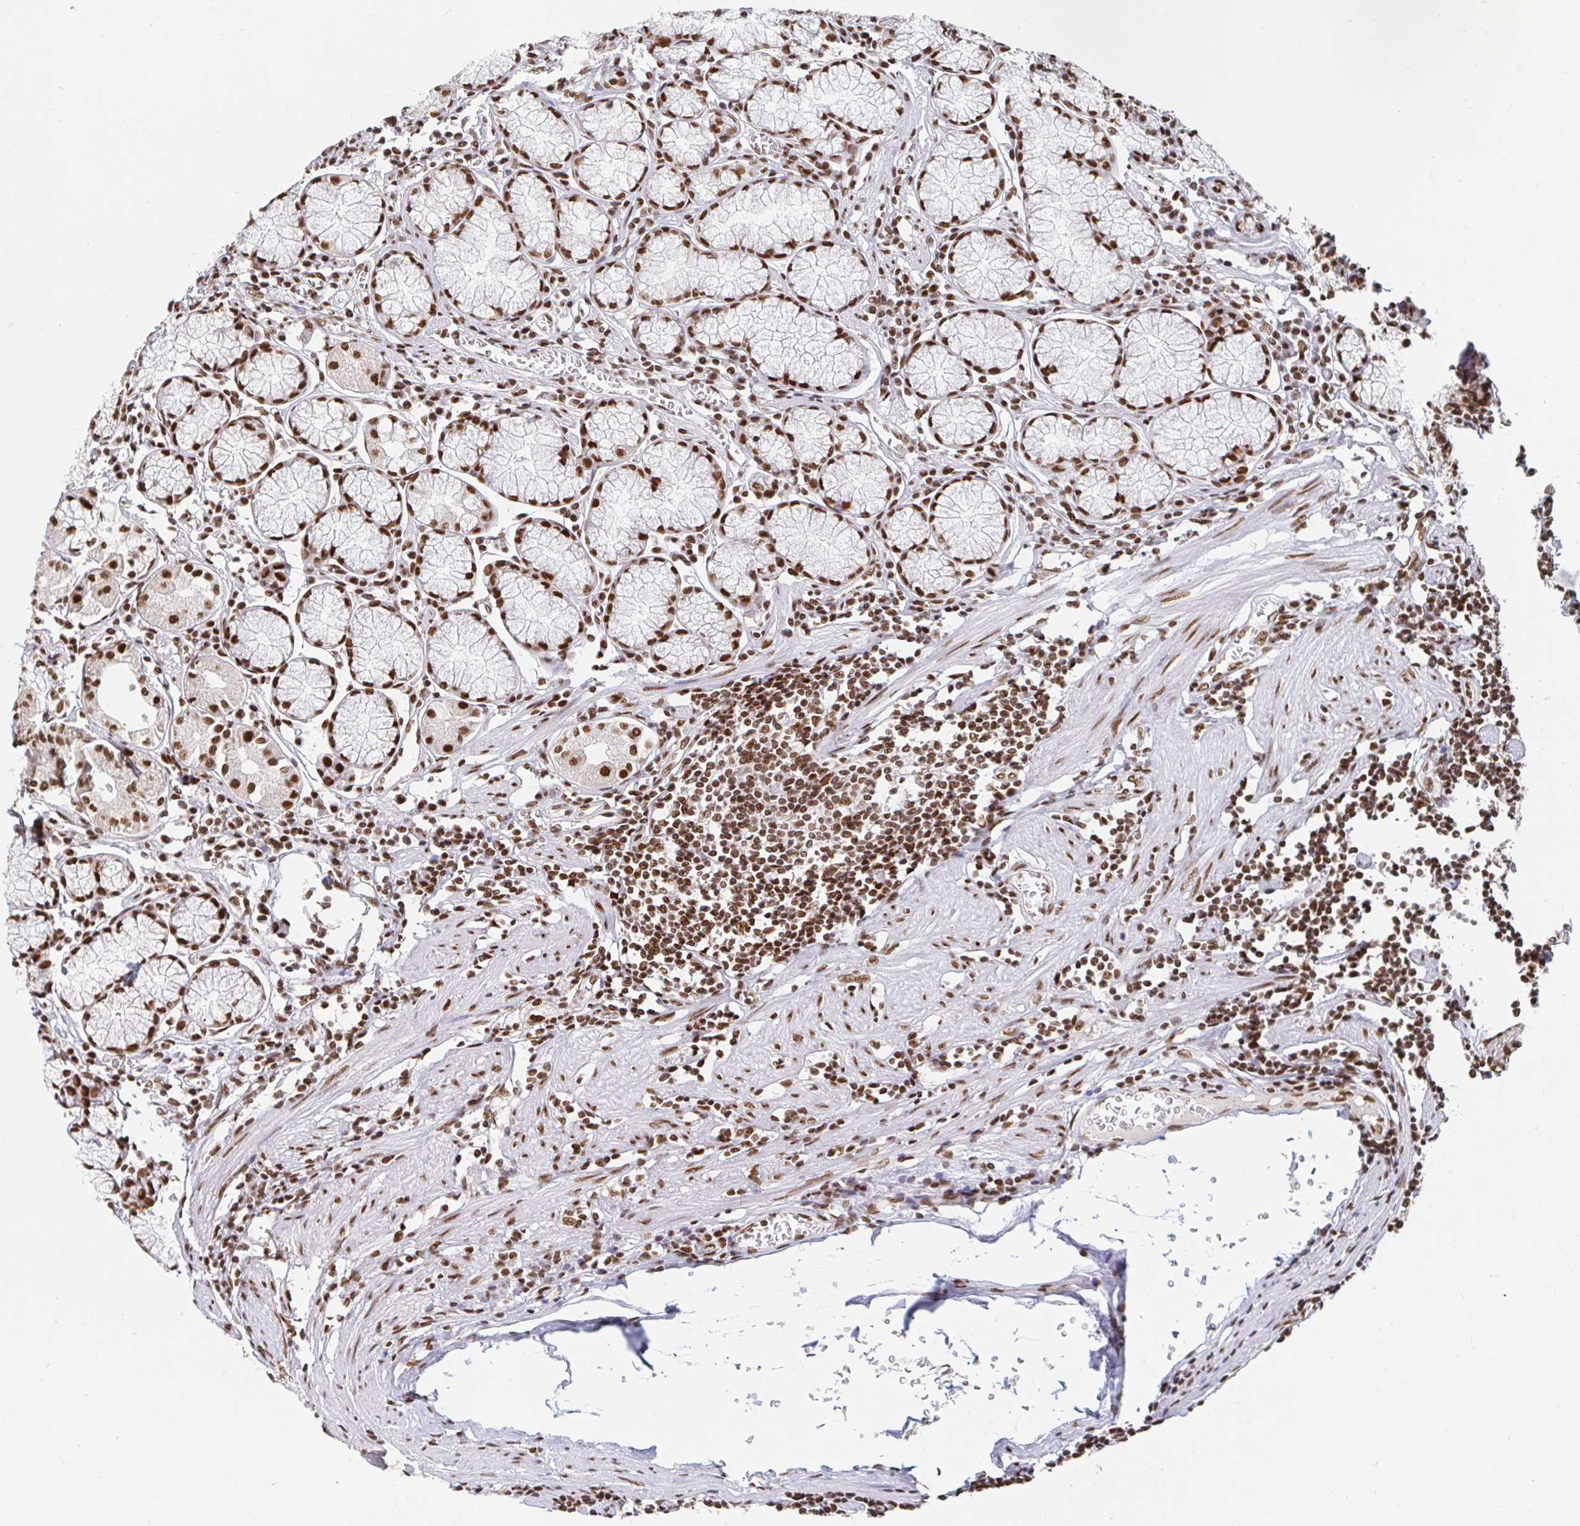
{"staining": {"intensity": "strong", "quantity": ">75%", "location": "nuclear"}, "tissue": "stomach", "cell_type": "Glandular cells", "image_type": "normal", "snomed": [{"axis": "morphology", "description": "Normal tissue, NOS"}, {"axis": "topography", "description": "Stomach"}], "caption": "Strong nuclear staining for a protein is seen in about >75% of glandular cells of benign stomach using IHC.", "gene": "RBMXL1", "patient": {"sex": "male", "age": 55}}